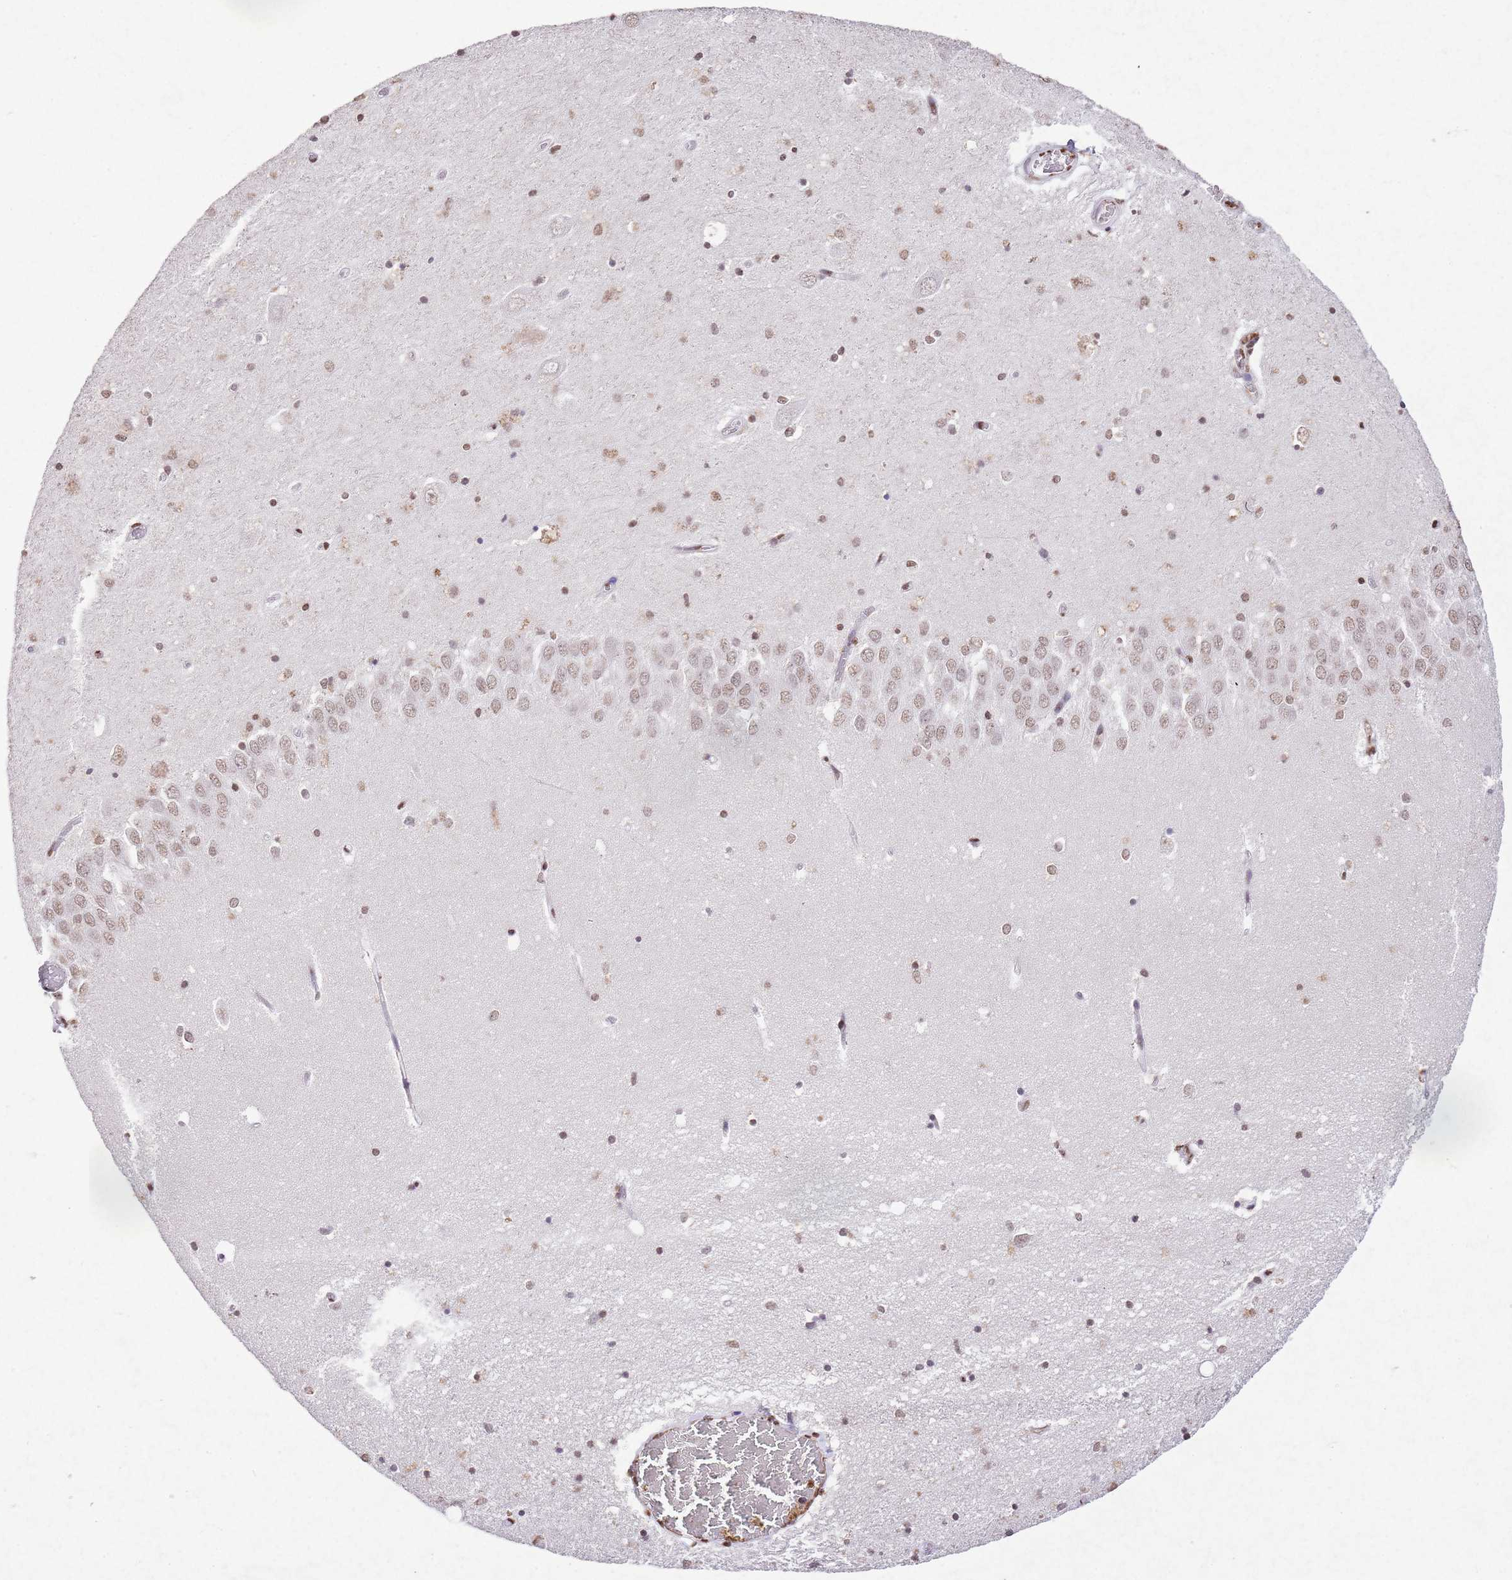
{"staining": {"intensity": "strong", "quantity": ">75%", "location": "nuclear"}, "tissue": "hippocampus", "cell_type": "Glial cells", "image_type": "normal", "snomed": [{"axis": "morphology", "description": "Normal tissue, NOS"}, {"axis": "topography", "description": "Hippocampus"}], "caption": "Immunohistochemistry (IHC) of unremarkable human hippocampus exhibits high levels of strong nuclear positivity in about >75% of glial cells. Immunohistochemistry stains the protein of interest in brown and the nuclei are stained blue.", "gene": "BMAL1", "patient": {"sex": "male", "age": 70}}